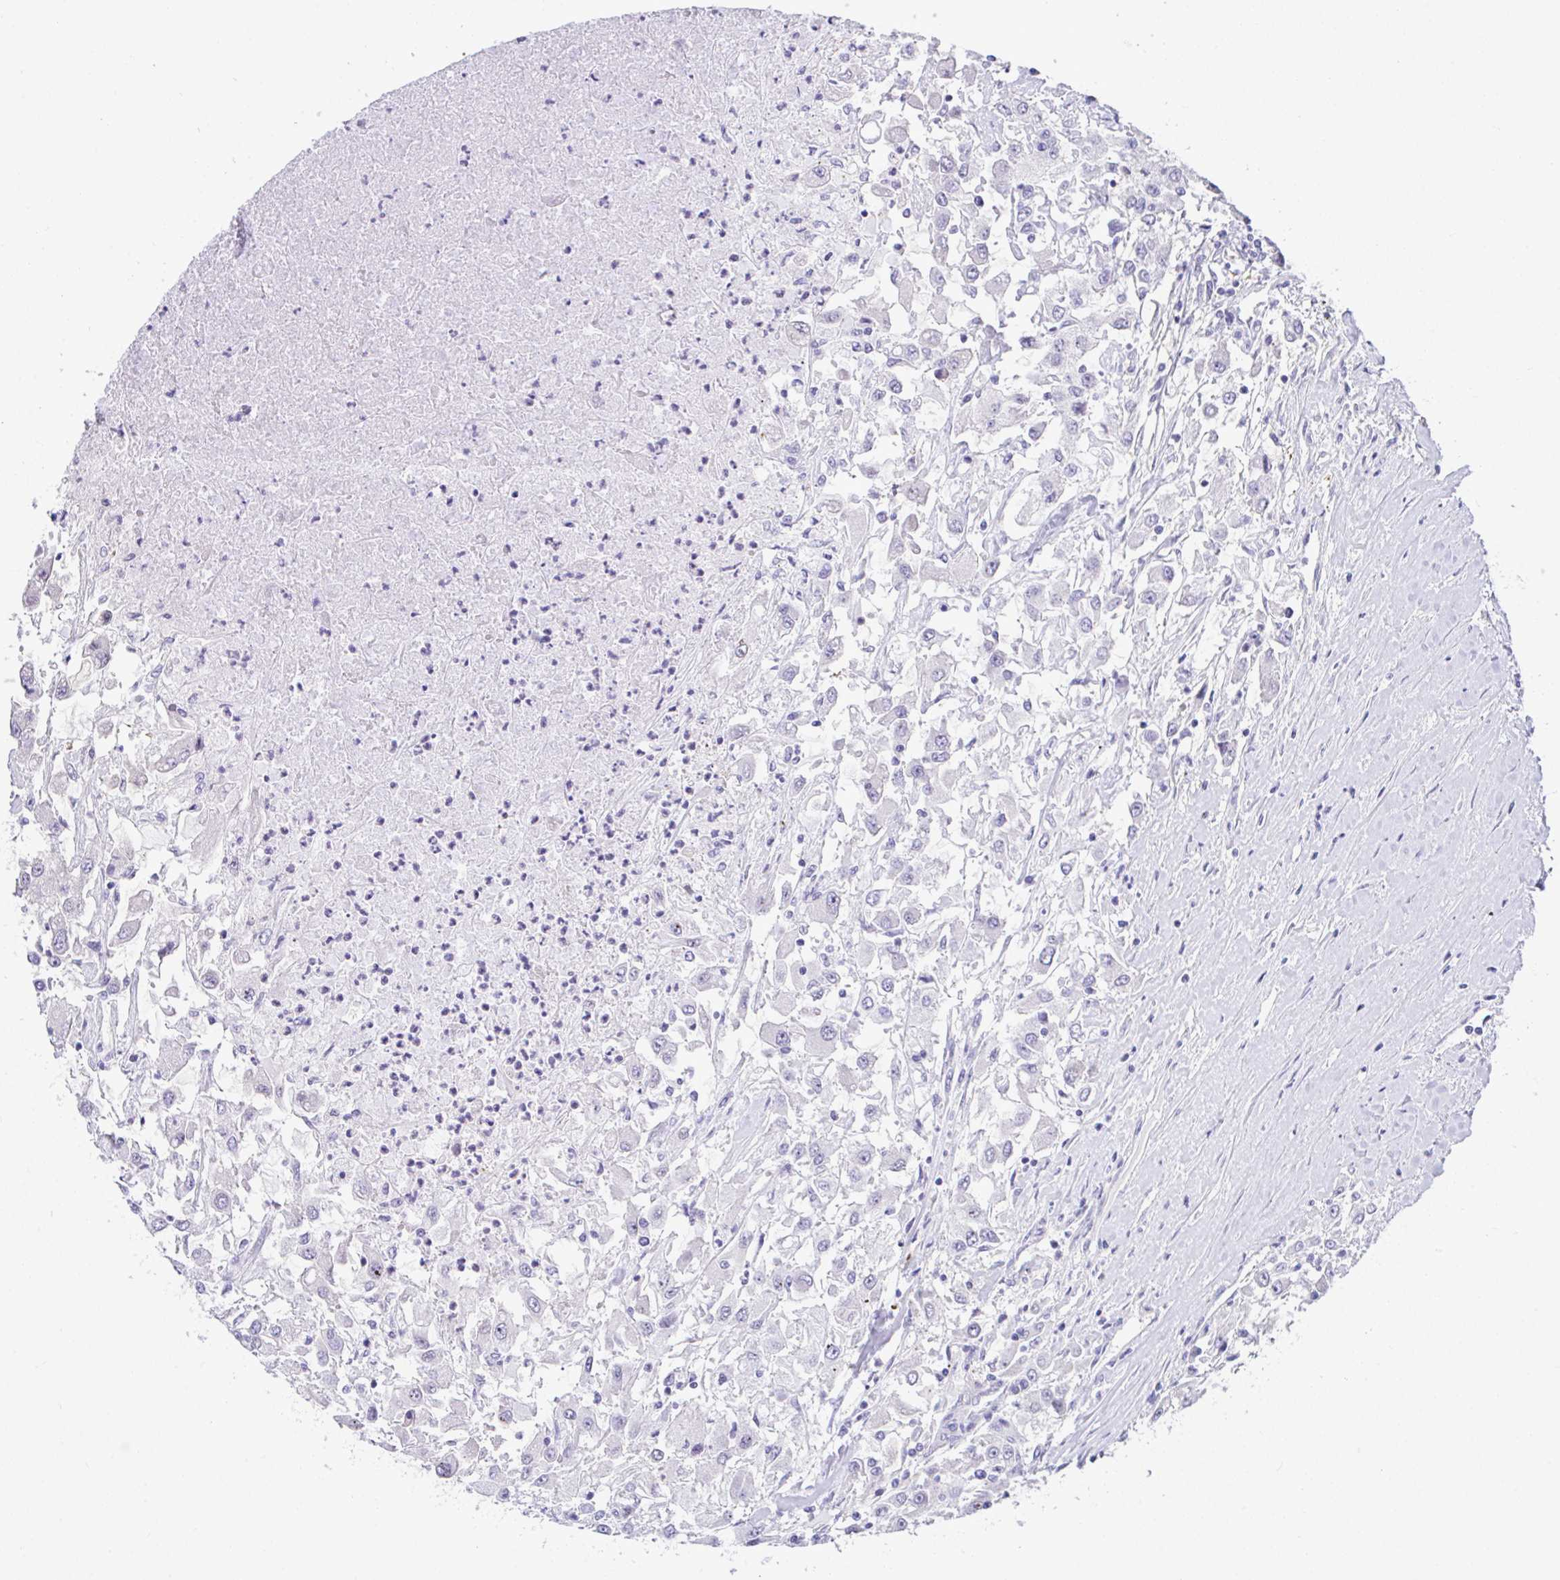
{"staining": {"intensity": "negative", "quantity": "none", "location": "none"}, "tissue": "renal cancer", "cell_type": "Tumor cells", "image_type": "cancer", "snomed": [{"axis": "morphology", "description": "Adenocarcinoma, NOS"}, {"axis": "topography", "description": "Kidney"}], "caption": "Immunohistochemical staining of renal adenocarcinoma exhibits no significant expression in tumor cells.", "gene": "ZNF485", "patient": {"sex": "female", "age": 67}}